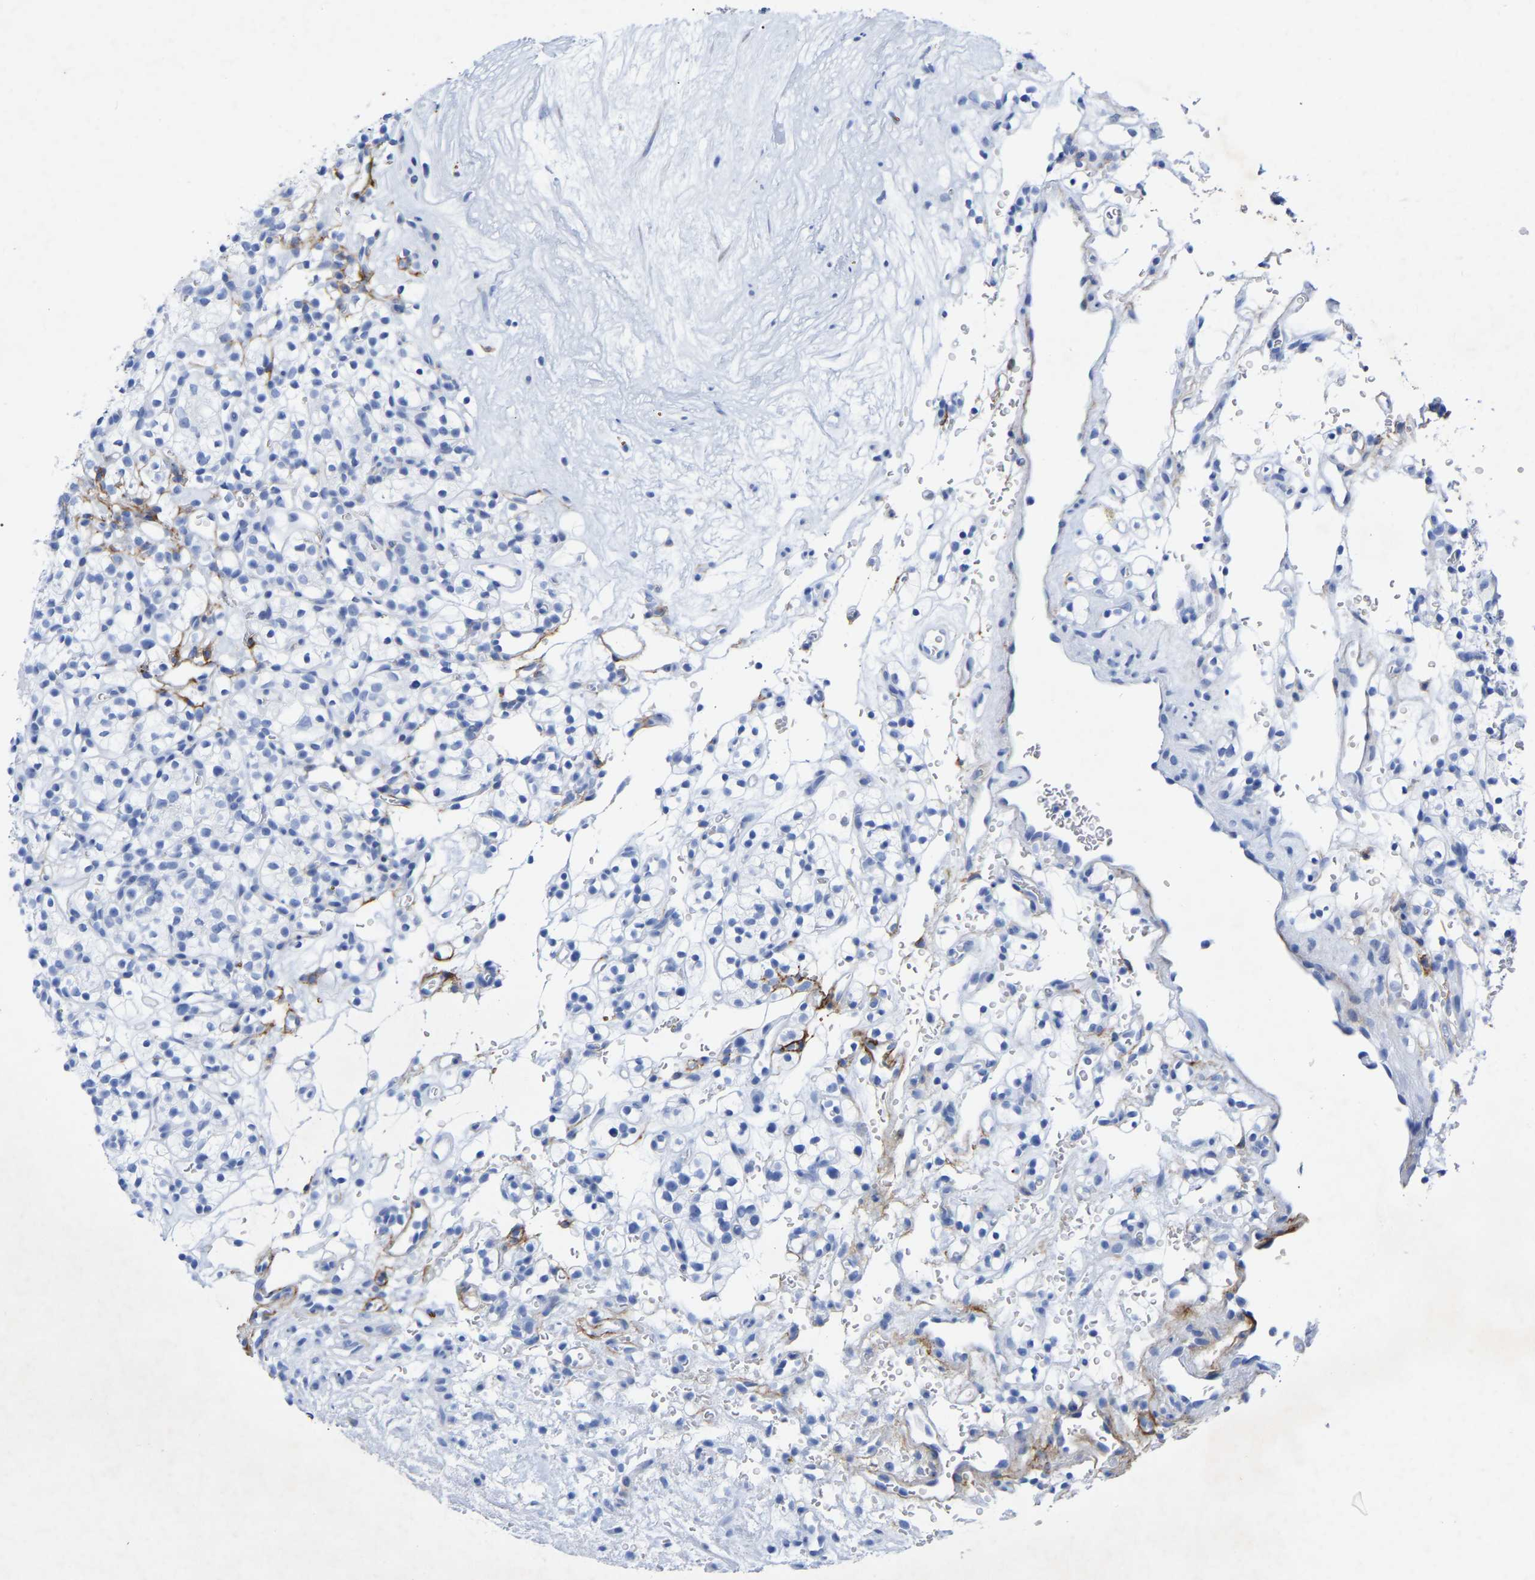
{"staining": {"intensity": "negative", "quantity": "none", "location": "none"}, "tissue": "renal cancer", "cell_type": "Tumor cells", "image_type": "cancer", "snomed": [{"axis": "morphology", "description": "Adenocarcinoma, NOS"}, {"axis": "topography", "description": "Kidney"}], "caption": "This is a image of immunohistochemistry (IHC) staining of renal cancer, which shows no positivity in tumor cells.", "gene": "HAPLN1", "patient": {"sex": "female", "age": 57}}